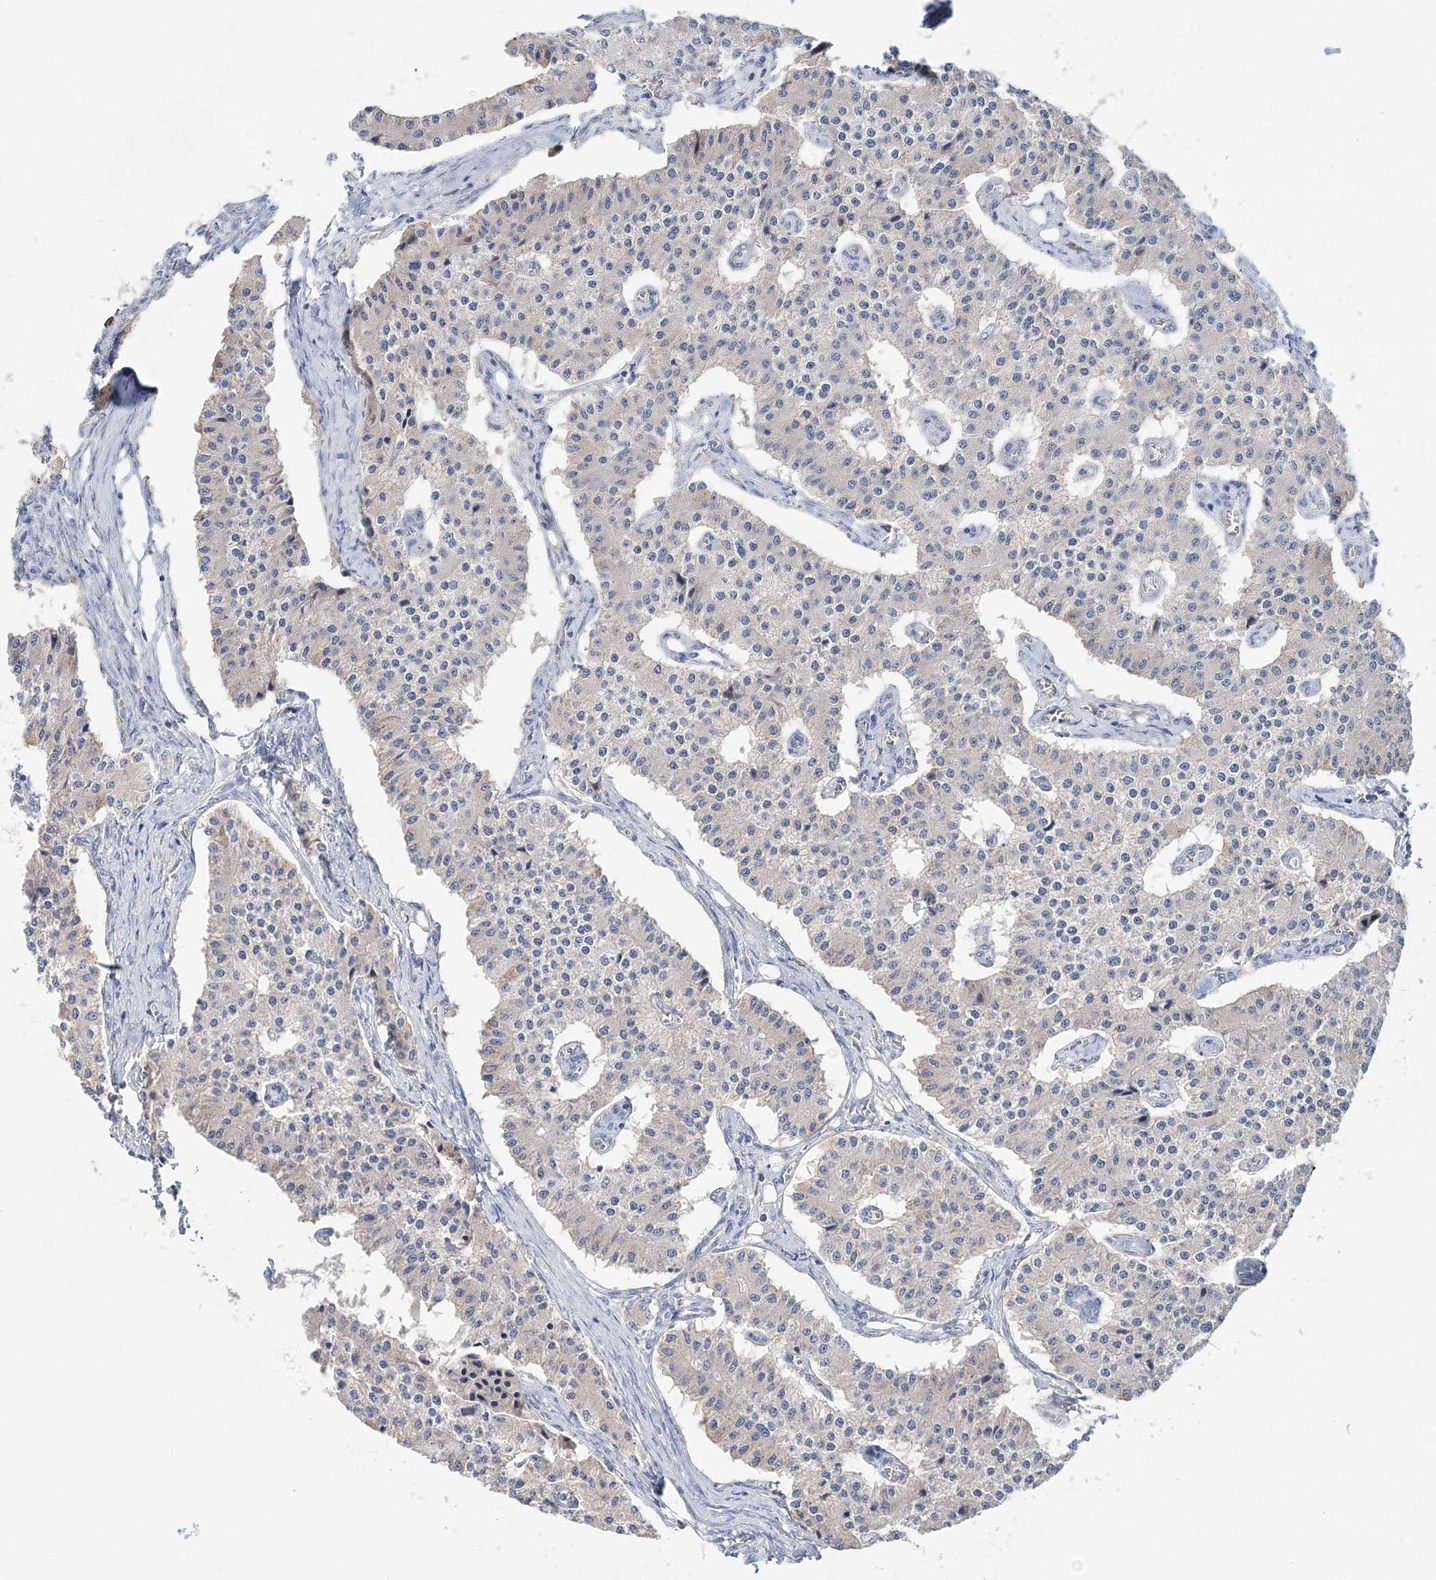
{"staining": {"intensity": "negative", "quantity": "none", "location": "none"}, "tissue": "carcinoid", "cell_type": "Tumor cells", "image_type": "cancer", "snomed": [{"axis": "morphology", "description": "Carcinoid, malignant, NOS"}, {"axis": "topography", "description": "Colon"}], "caption": "The image exhibits no significant expression in tumor cells of carcinoid.", "gene": "LRRIQ4", "patient": {"sex": "female", "age": 52}}